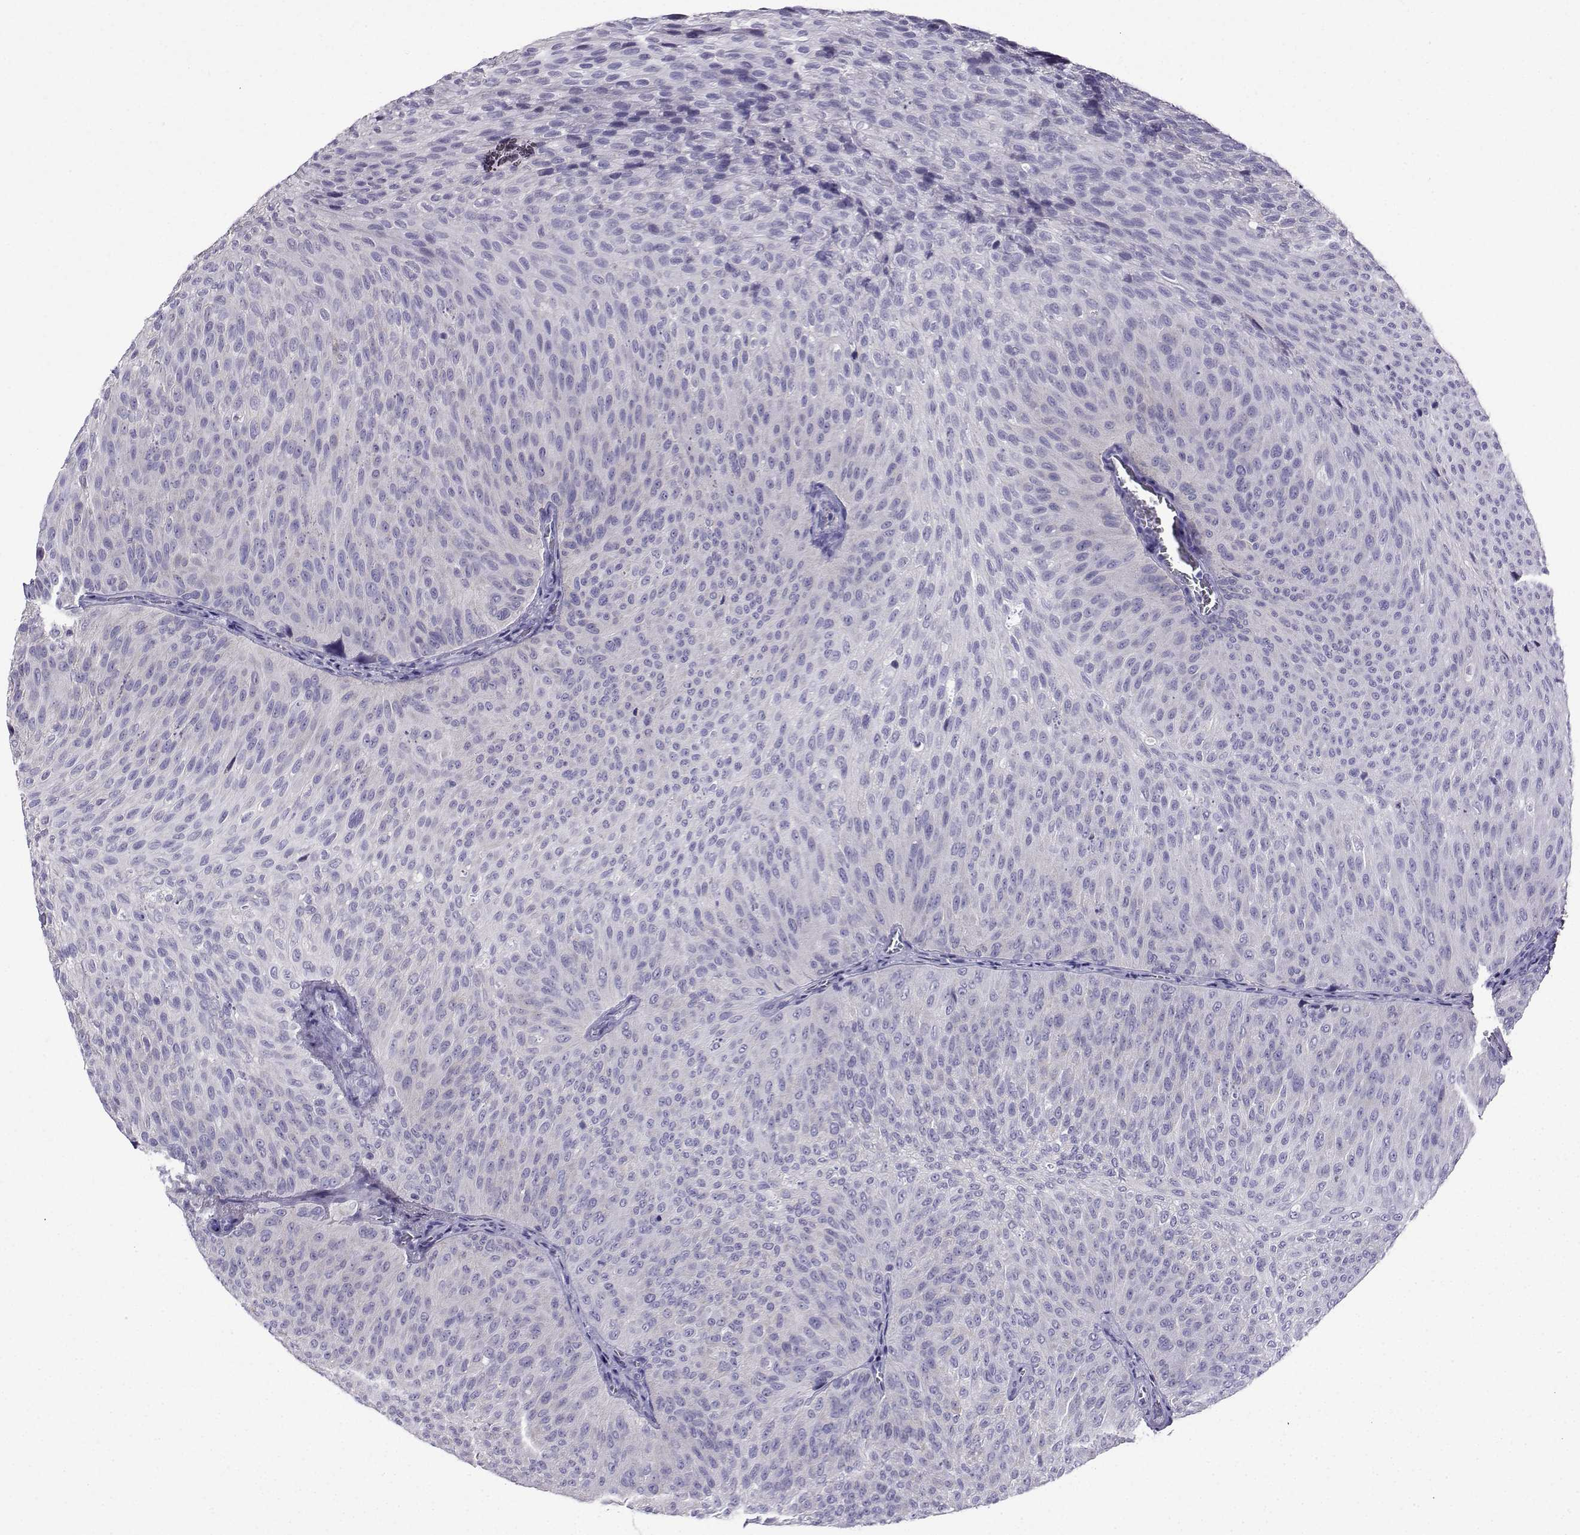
{"staining": {"intensity": "negative", "quantity": "none", "location": "none"}, "tissue": "urothelial cancer", "cell_type": "Tumor cells", "image_type": "cancer", "snomed": [{"axis": "morphology", "description": "Urothelial carcinoma, Low grade"}, {"axis": "topography", "description": "Urinary bladder"}], "caption": "Histopathology image shows no significant protein staining in tumor cells of urothelial cancer. (DAB (3,3'-diaminobenzidine) immunohistochemistry visualized using brightfield microscopy, high magnification).", "gene": "LINGO1", "patient": {"sex": "male", "age": 78}}